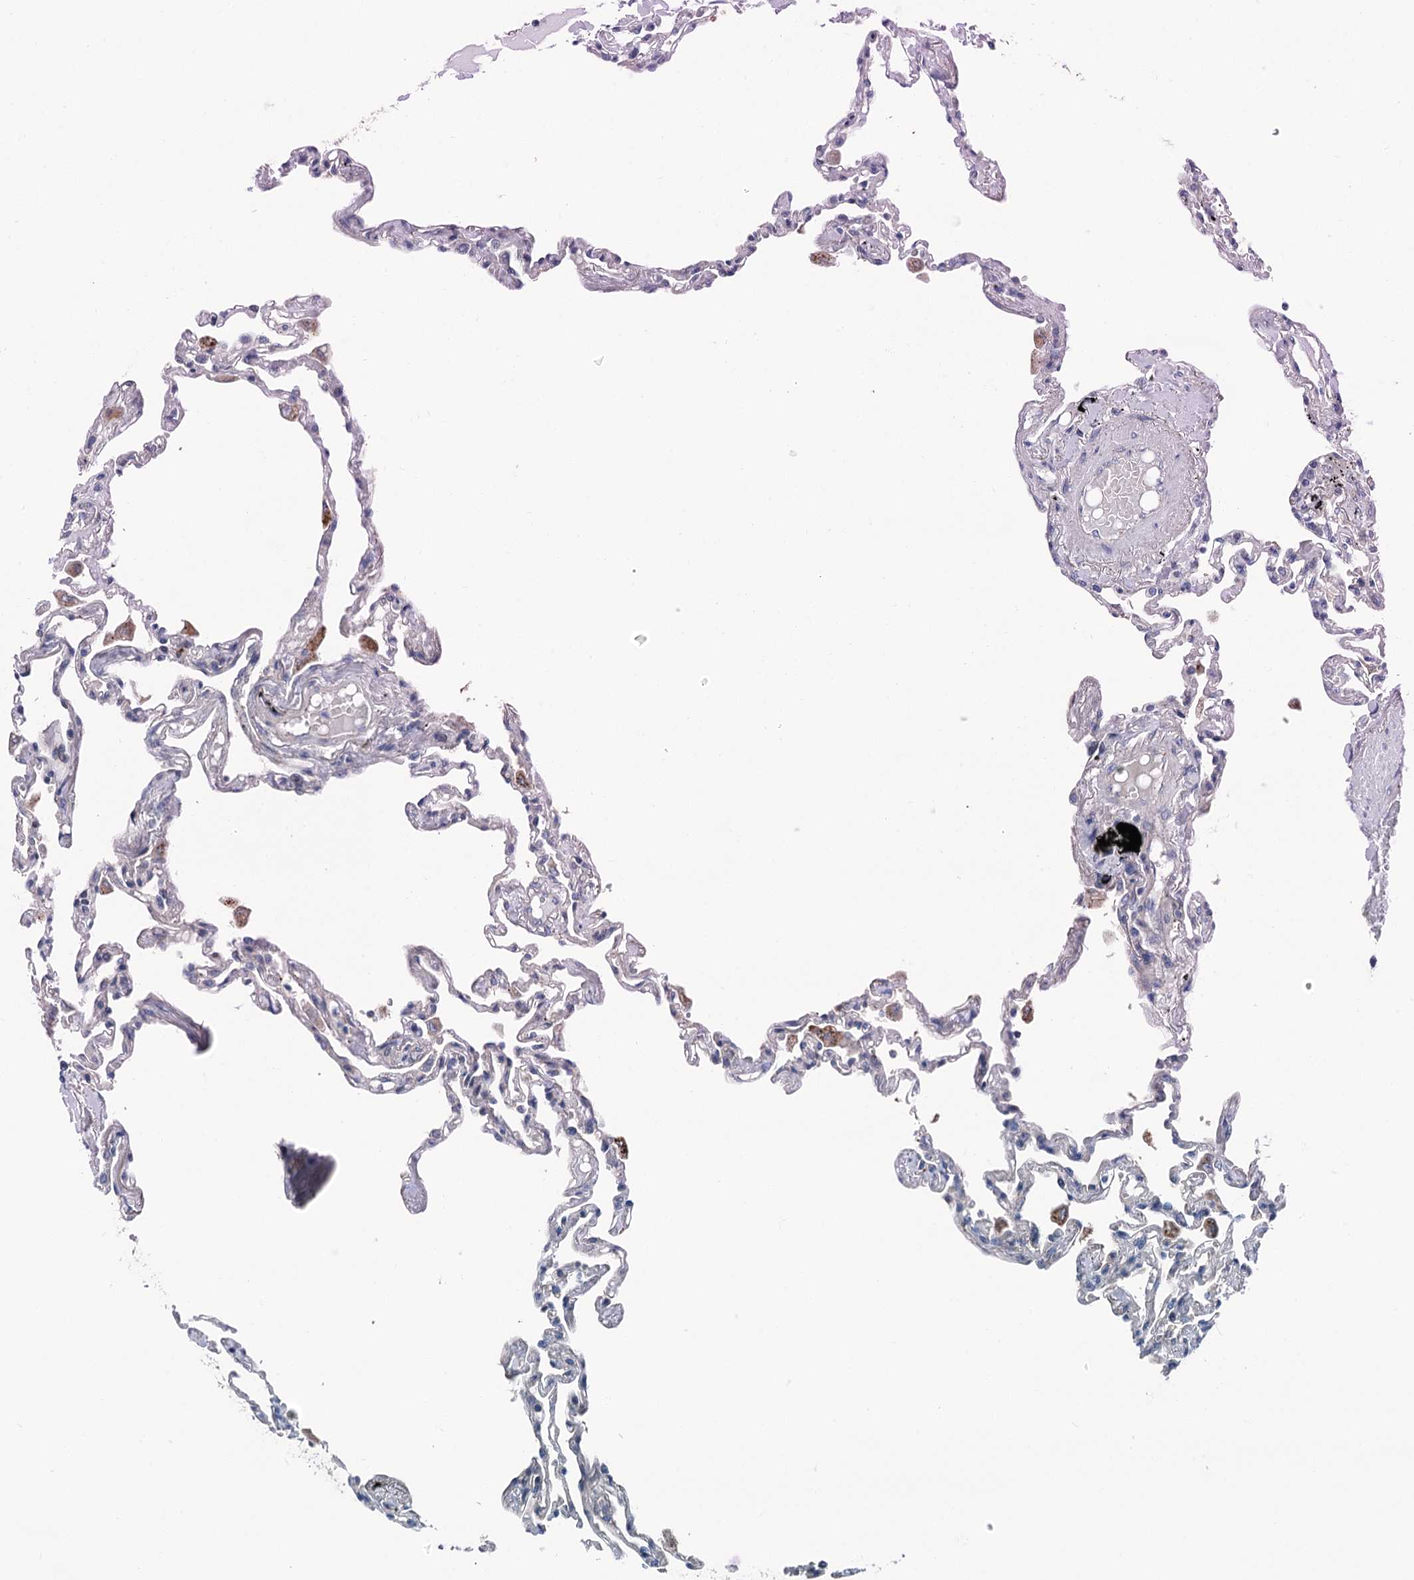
{"staining": {"intensity": "negative", "quantity": "none", "location": "none"}, "tissue": "lung", "cell_type": "Alveolar cells", "image_type": "normal", "snomed": [{"axis": "morphology", "description": "Normal tissue, NOS"}, {"axis": "topography", "description": "Lung"}], "caption": "This image is of benign lung stained with immunohistochemistry (IHC) to label a protein in brown with the nuclei are counter-stained blue. There is no expression in alveolar cells. (Brightfield microscopy of DAB (3,3'-diaminobenzidine) IHC at high magnification).", "gene": "POLR1D", "patient": {"sex": "female", "age": 67}}